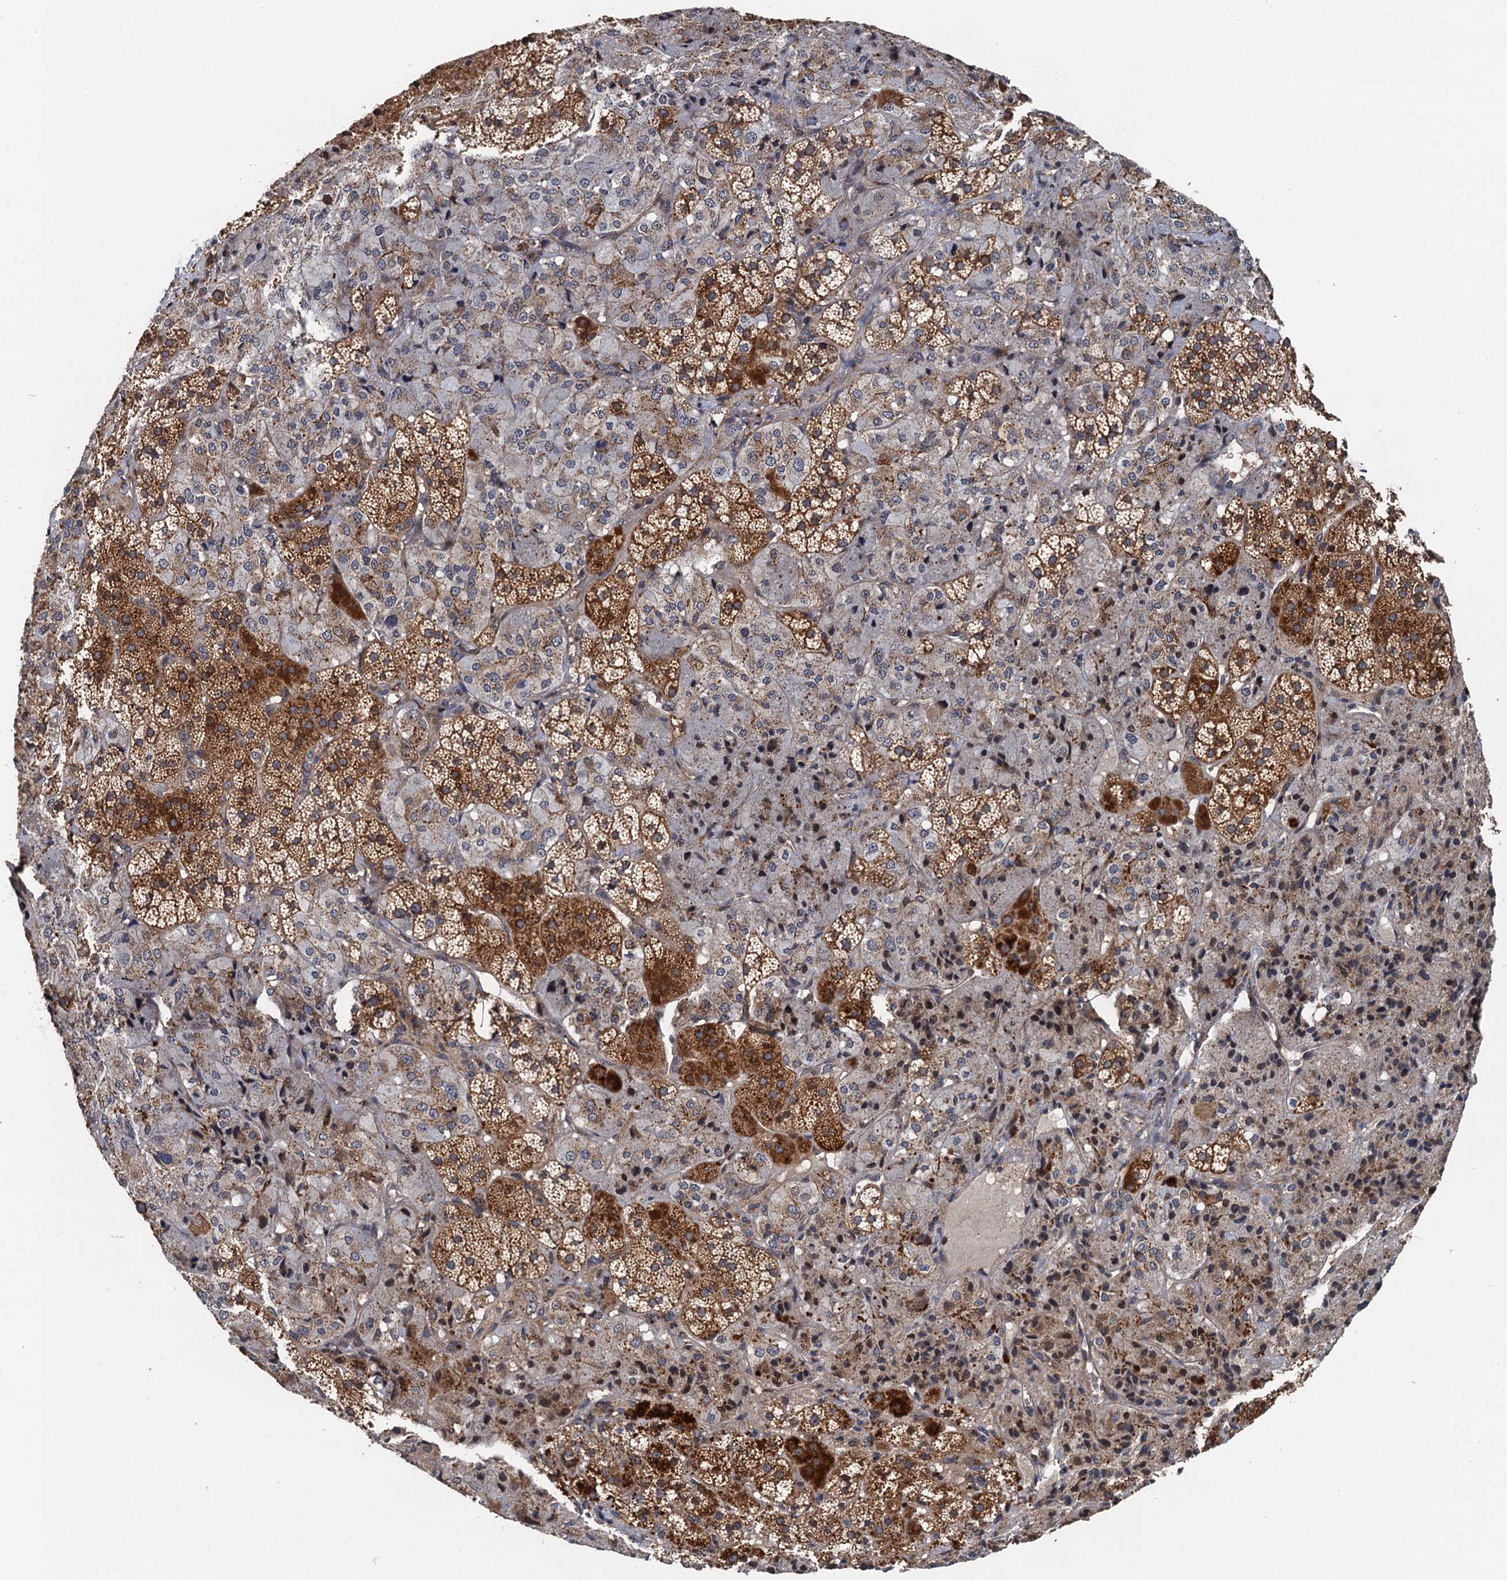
{"staining": {"intensity": "moderate", "quantity": "25%-75%", "location": "cytoplasmic/membranous"}, "tissue": "adrenal gland", "cell_type": "Glandular cells", "image_type": "normal", "snomed": [{"axis": "morphology", "description": "Normal tissue, NOS"}, {"axis": "topography", "description": "Adrenal gland"}], "caption": "Immunohistochemistry (DAB (3,3'-diaminobenzidine)) staining of benign adrenal gland displays moderate cytoplasmic/membranous protein positivity in about 25%-75% of glandular cells.", "gene": "NLRP10", "patient": {"sex": "female", "age": 44}}